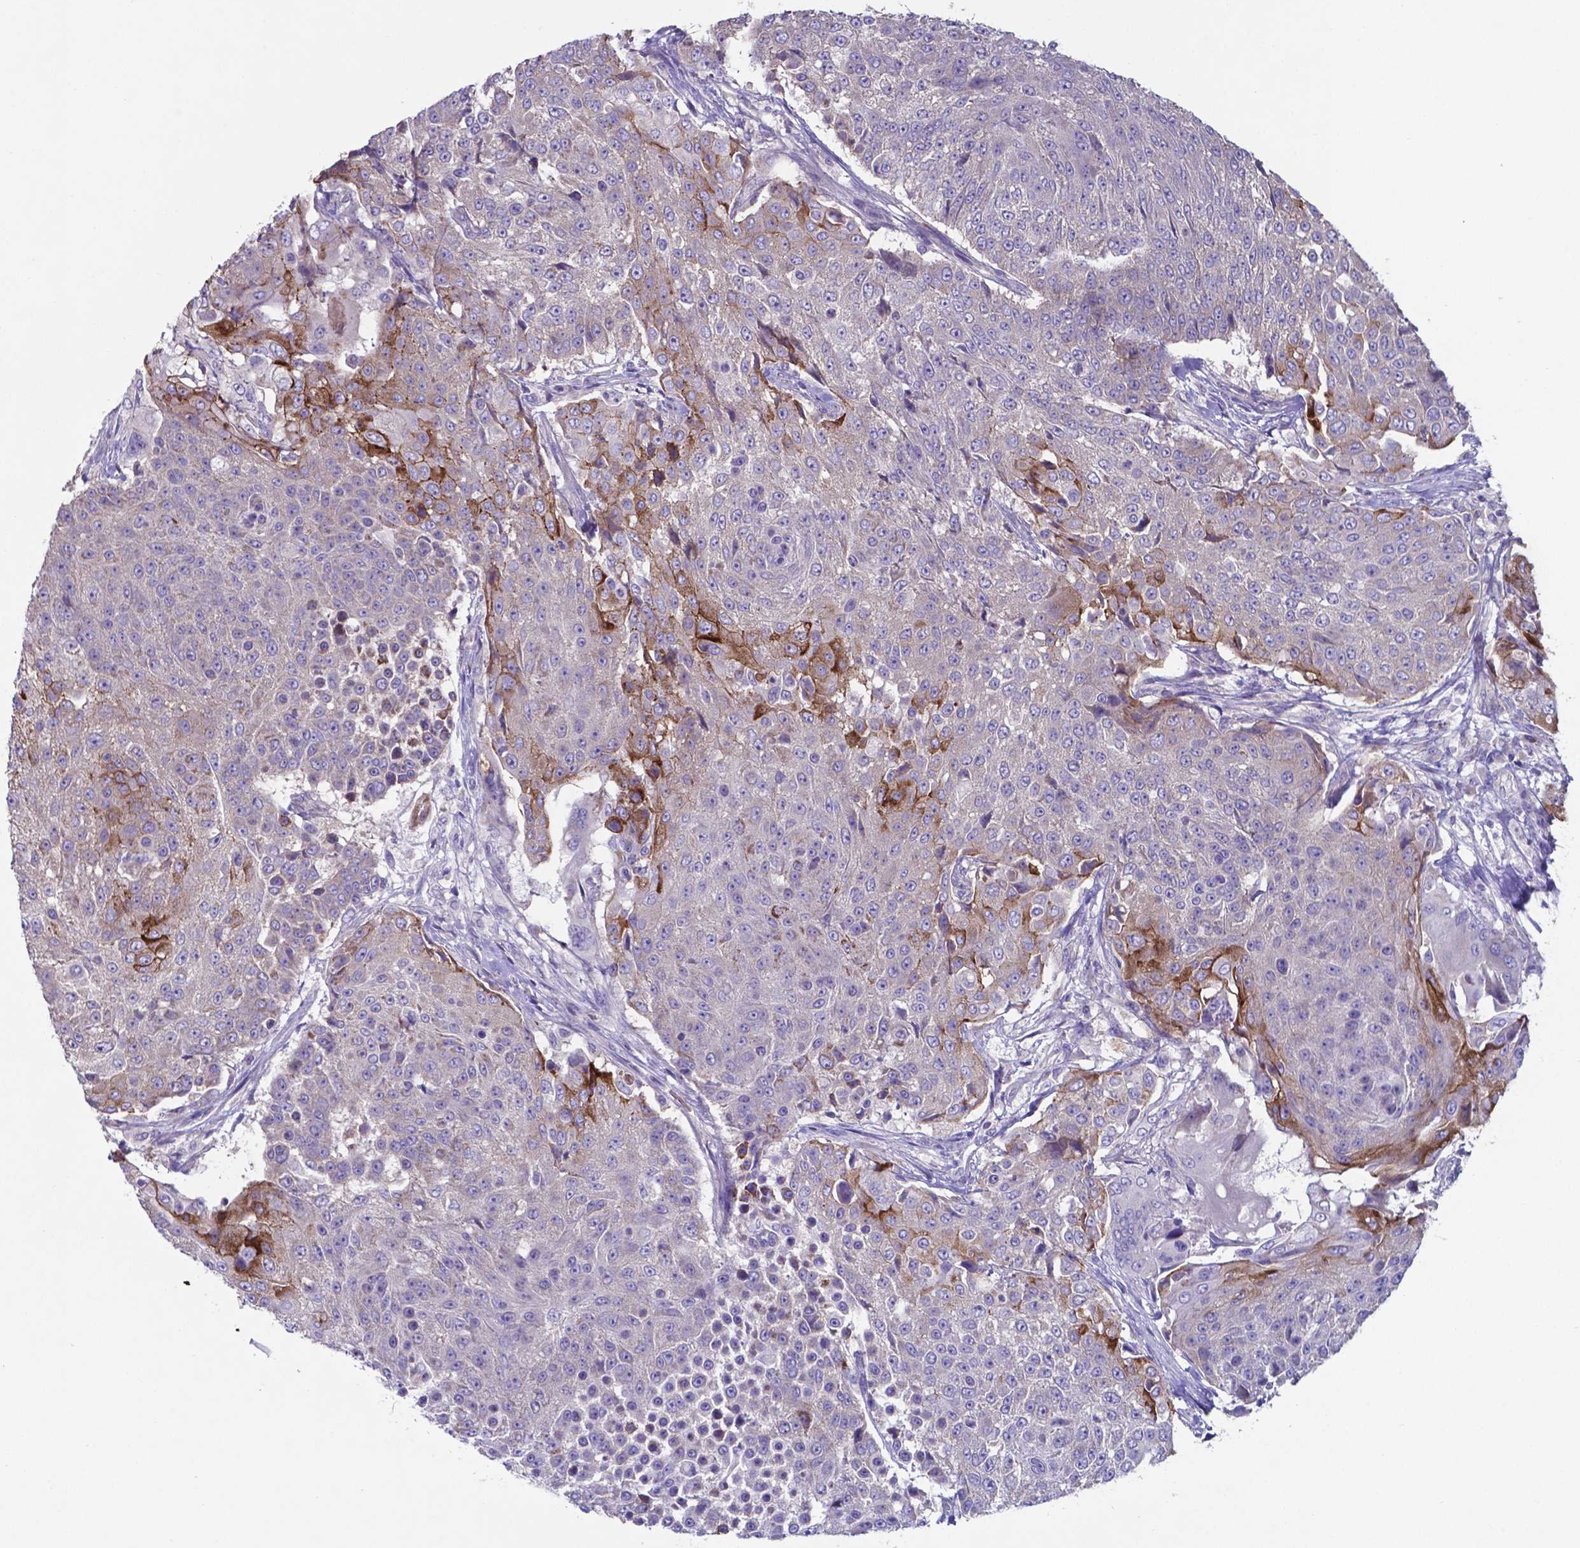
{"staining": {"intensity": "strong", "quantity": "<25%", "location": "cytoplasmic/membranous"}, "tissue": "urothelial cancer", "cell_type": "Tumor cells", "image_type": "cancer", "snomed": [{"axis": "morphology", "description": "Urothelial carcinoma, High grade"}, {"axis": "topography", "description": "Urinary bladder"}], "caption": "Immunohistochemistry histopathology image of urothelial carcinoma (high-grade) stained for a protein (brown), which exhibits medium levels of strong cytoplasmic/membranous expression in approximately <25% of tumor cells.", "gene": "TYRO3", "patient": {"sex": "female", "age": 63}}